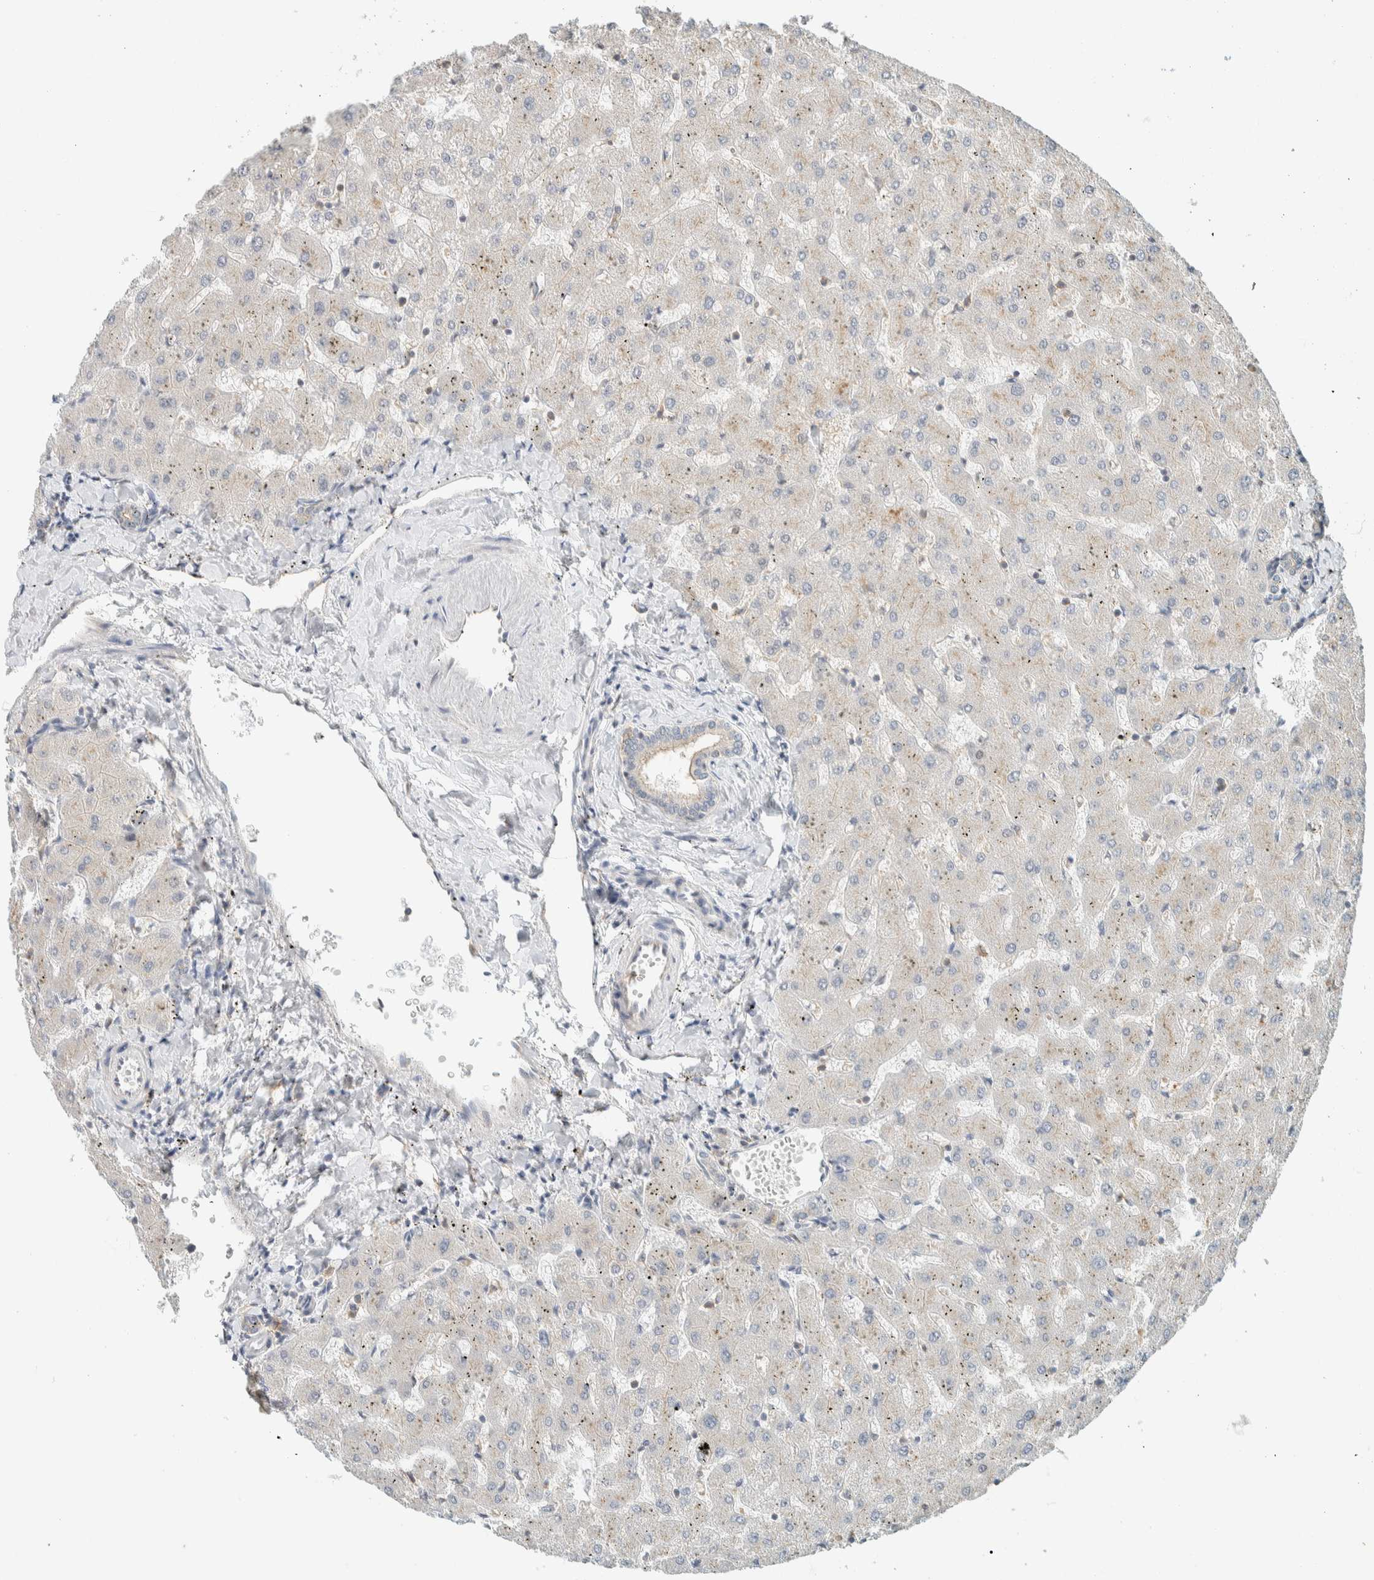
{"staining": {"intensity": "negative", "quantity": "none", "location": "none"}, "tissue": "liver", "cell_type": "Cholangiocytes", "image_type": "normal", "snomed": [{"axis": "morphology", "description": "Normal tissue, NOS"}, {"axis": "topography", "description": "Liver"}], "caption": "Image shows no significant protein positivity in cholangiocytes of normal liver.", "gene": "RAB11FIP1", "patient": {"sex": "female", "age": 63}}